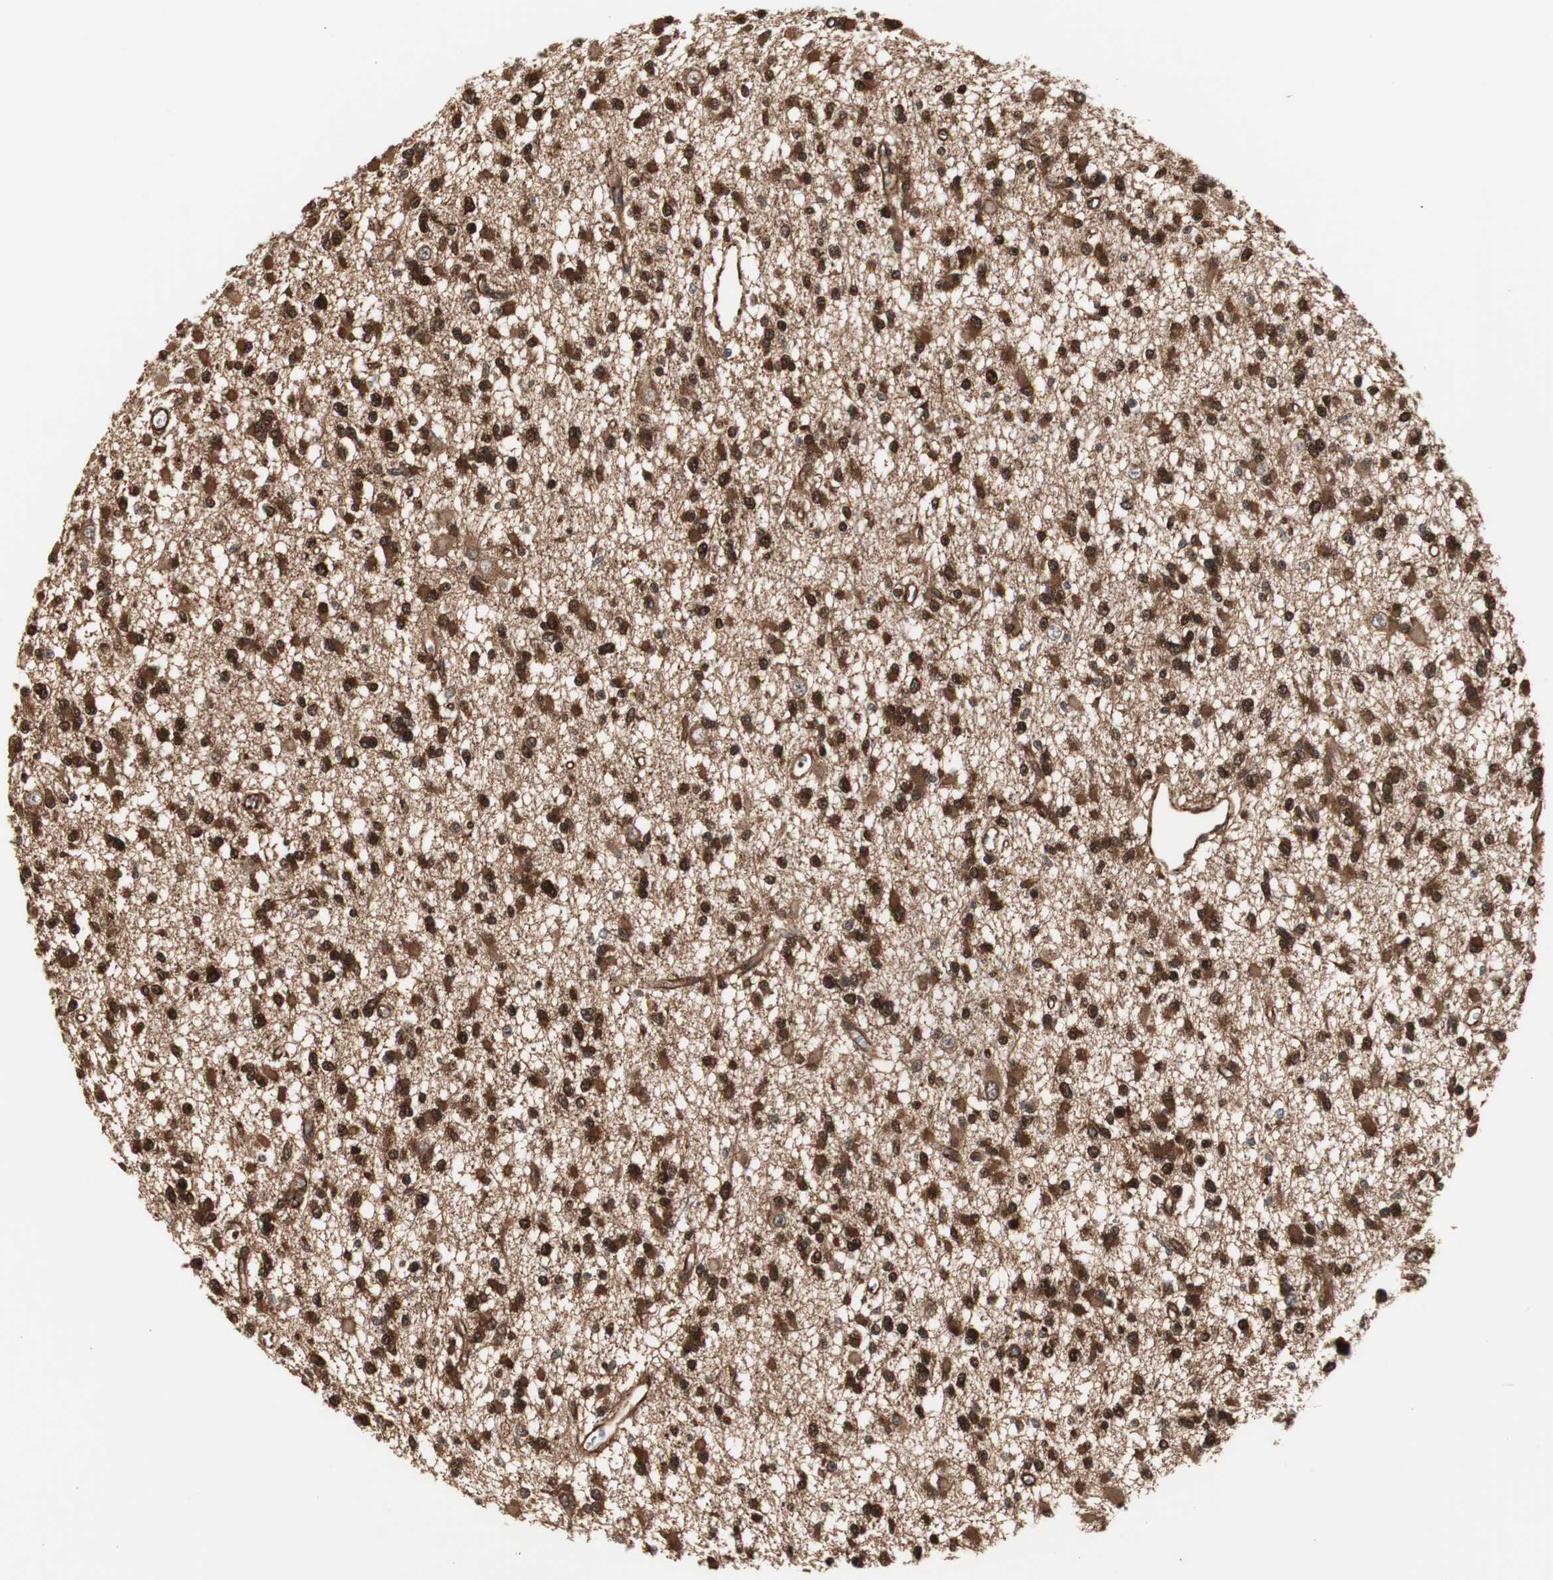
{"staining": {"intensity": "strong", "quantity": ">75%", "location": "cytoplasmic/membranous"}, "tissue": "glioma", "cell_type": "Tumor cells", "image_type": "cancer", "snomed": [{"axis": "morphology", "description": "Glioma, malignant, Low grade"}, {"axis": "topography", "description": "Brain"}], "caption": "Protein analysis of low-grade glioma (malignant) tissue exhibits strong cytoplasmic/membranous staining in about >75% of tumor cells.", "gene": "PTPN11", "patient": {"sex": "female", "age": 22}}